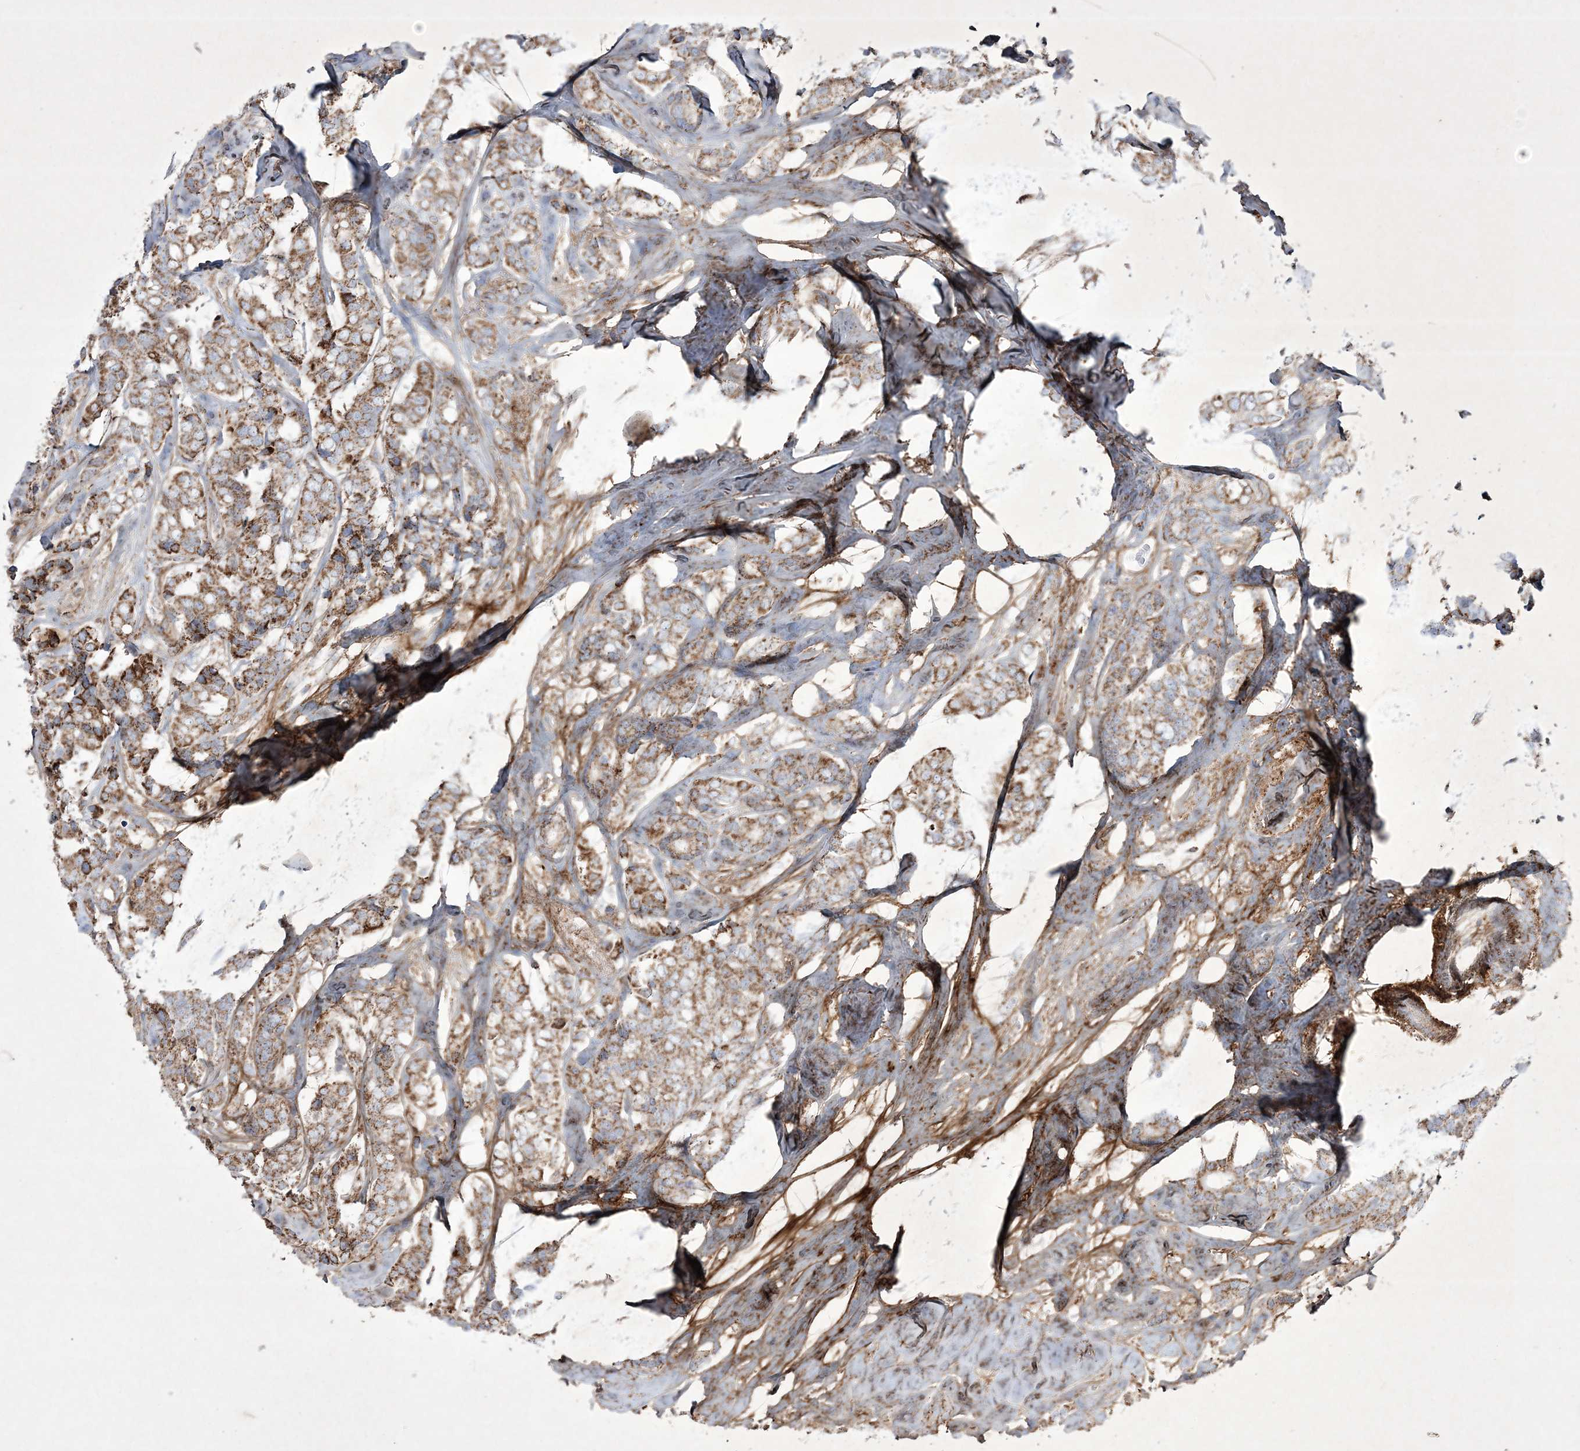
{"staining": {"intensity": "moderate", "quantity": ">75%", "location": "cytoplasmic/membranous"}, "tissue": "breast cancer", "cell_type": "Tumor cells", "image_type": "cancer", "snomed": [{"axis": "morphology", "description": "Duct carcinoma"}, {"axis": "topography", "description": "Breast"}], "caption": "Immunohistochemical staining of breast cancer exhibits moderate cytoplasmic/membranous protein expression in approximately >75% of tumor cells.", "gene": "RICTOR", "patient": {"sex": "female", "age": 40}}